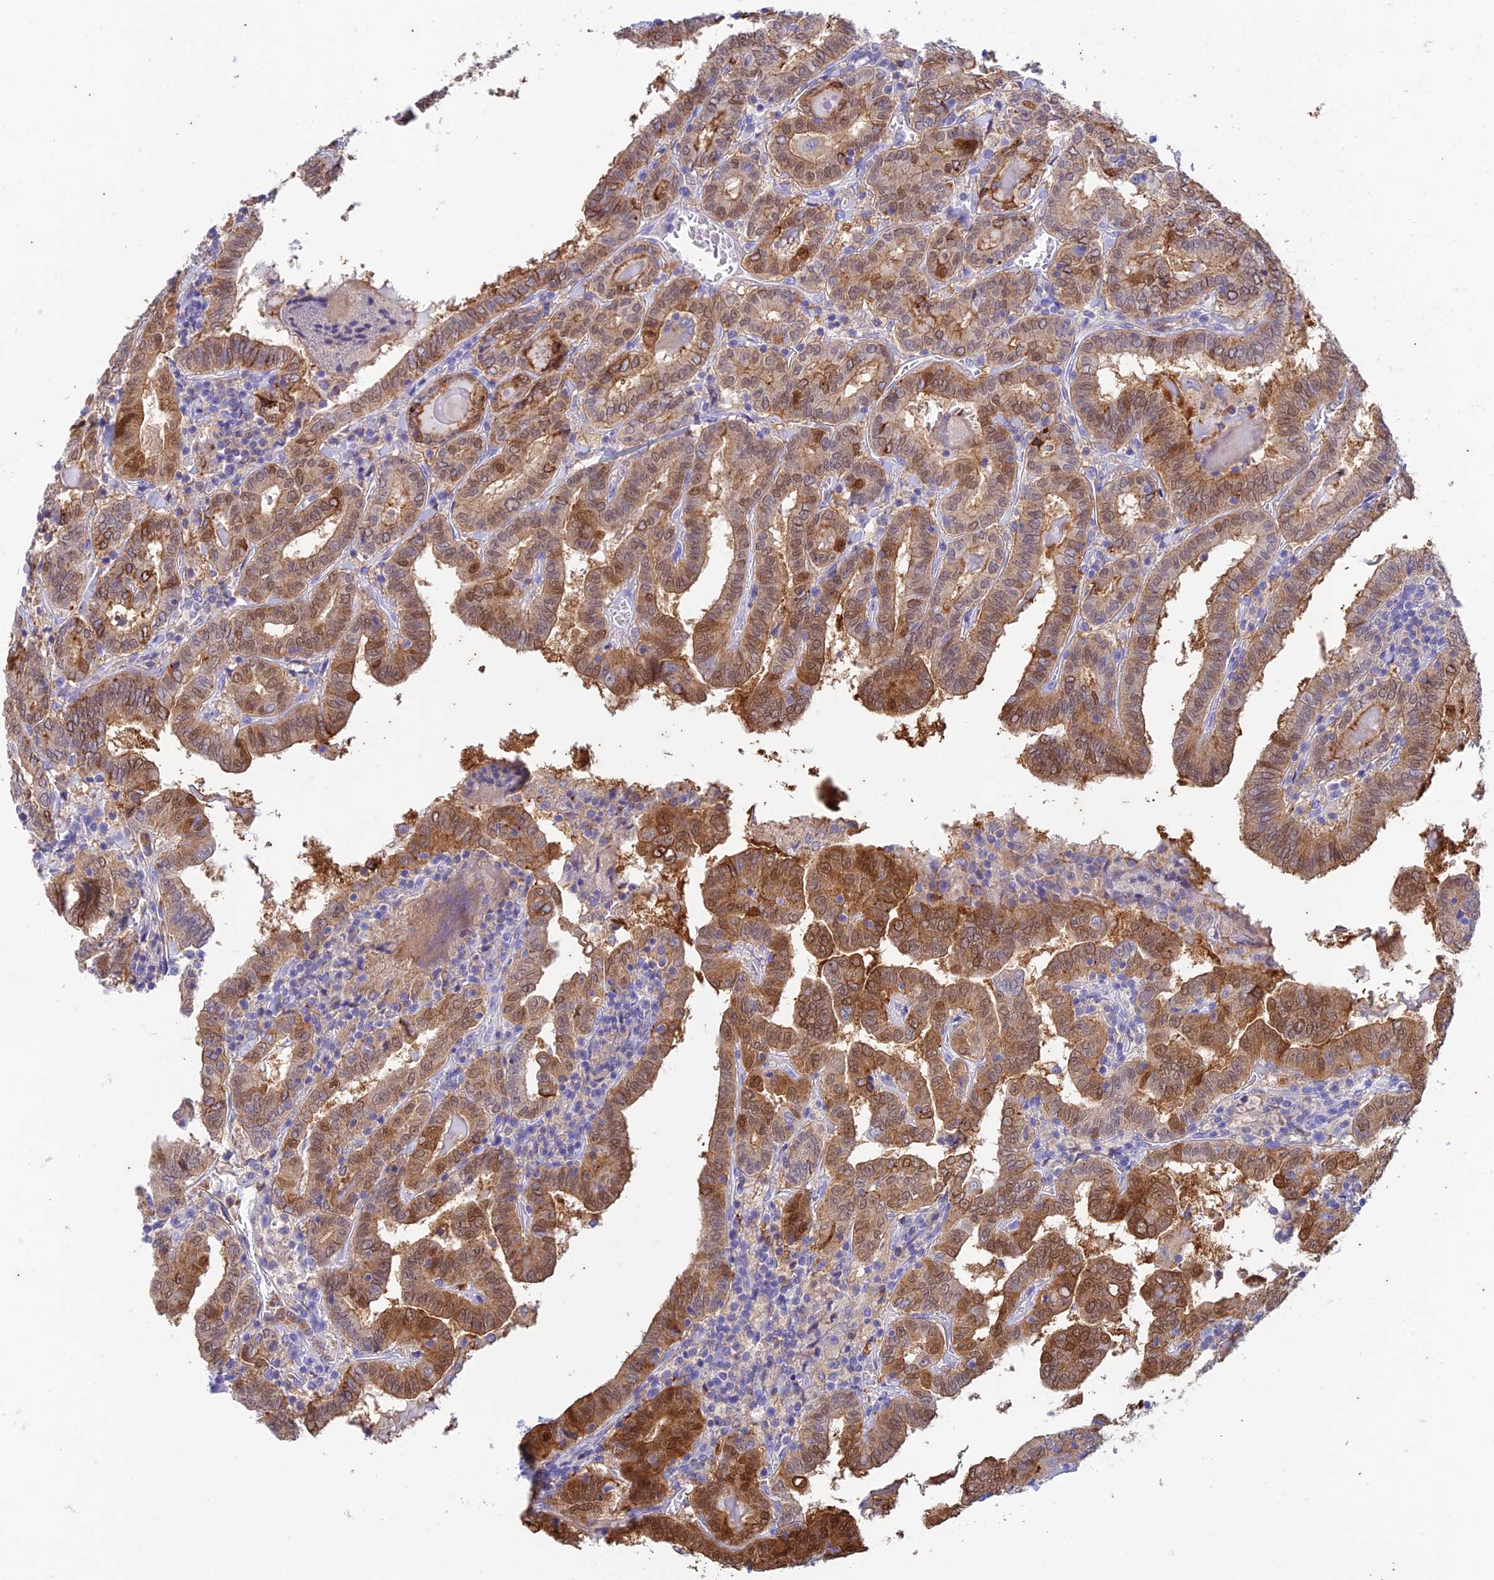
{"staining": {"intensity": "moderate", "quantity": ">75%", "location": "cytoplasmic/membranous,nuclear"}, "tissue": "thyroid cancer", "cell_type": "Tumor cells", "image_type": "cancer", "snomed": [{"axis": "morphology", "description": "Papillary adenocarcinoma, NOS"}, {"axis": "topography", "description": "Thyroid gland"}], "caption": "A micrograph of human thyroid cancer (papillary adenocarcinoma) stained for a protein shows moderate cytoplasmic/membranous and nuclear brown staining in tumor cells. (DAB (3,3'-diaminobenzidine) IHC, brown staining for protein, blue staining for nuclei).", "gene": "FGF7", "patient": {"sex": "female", "age": 72}}